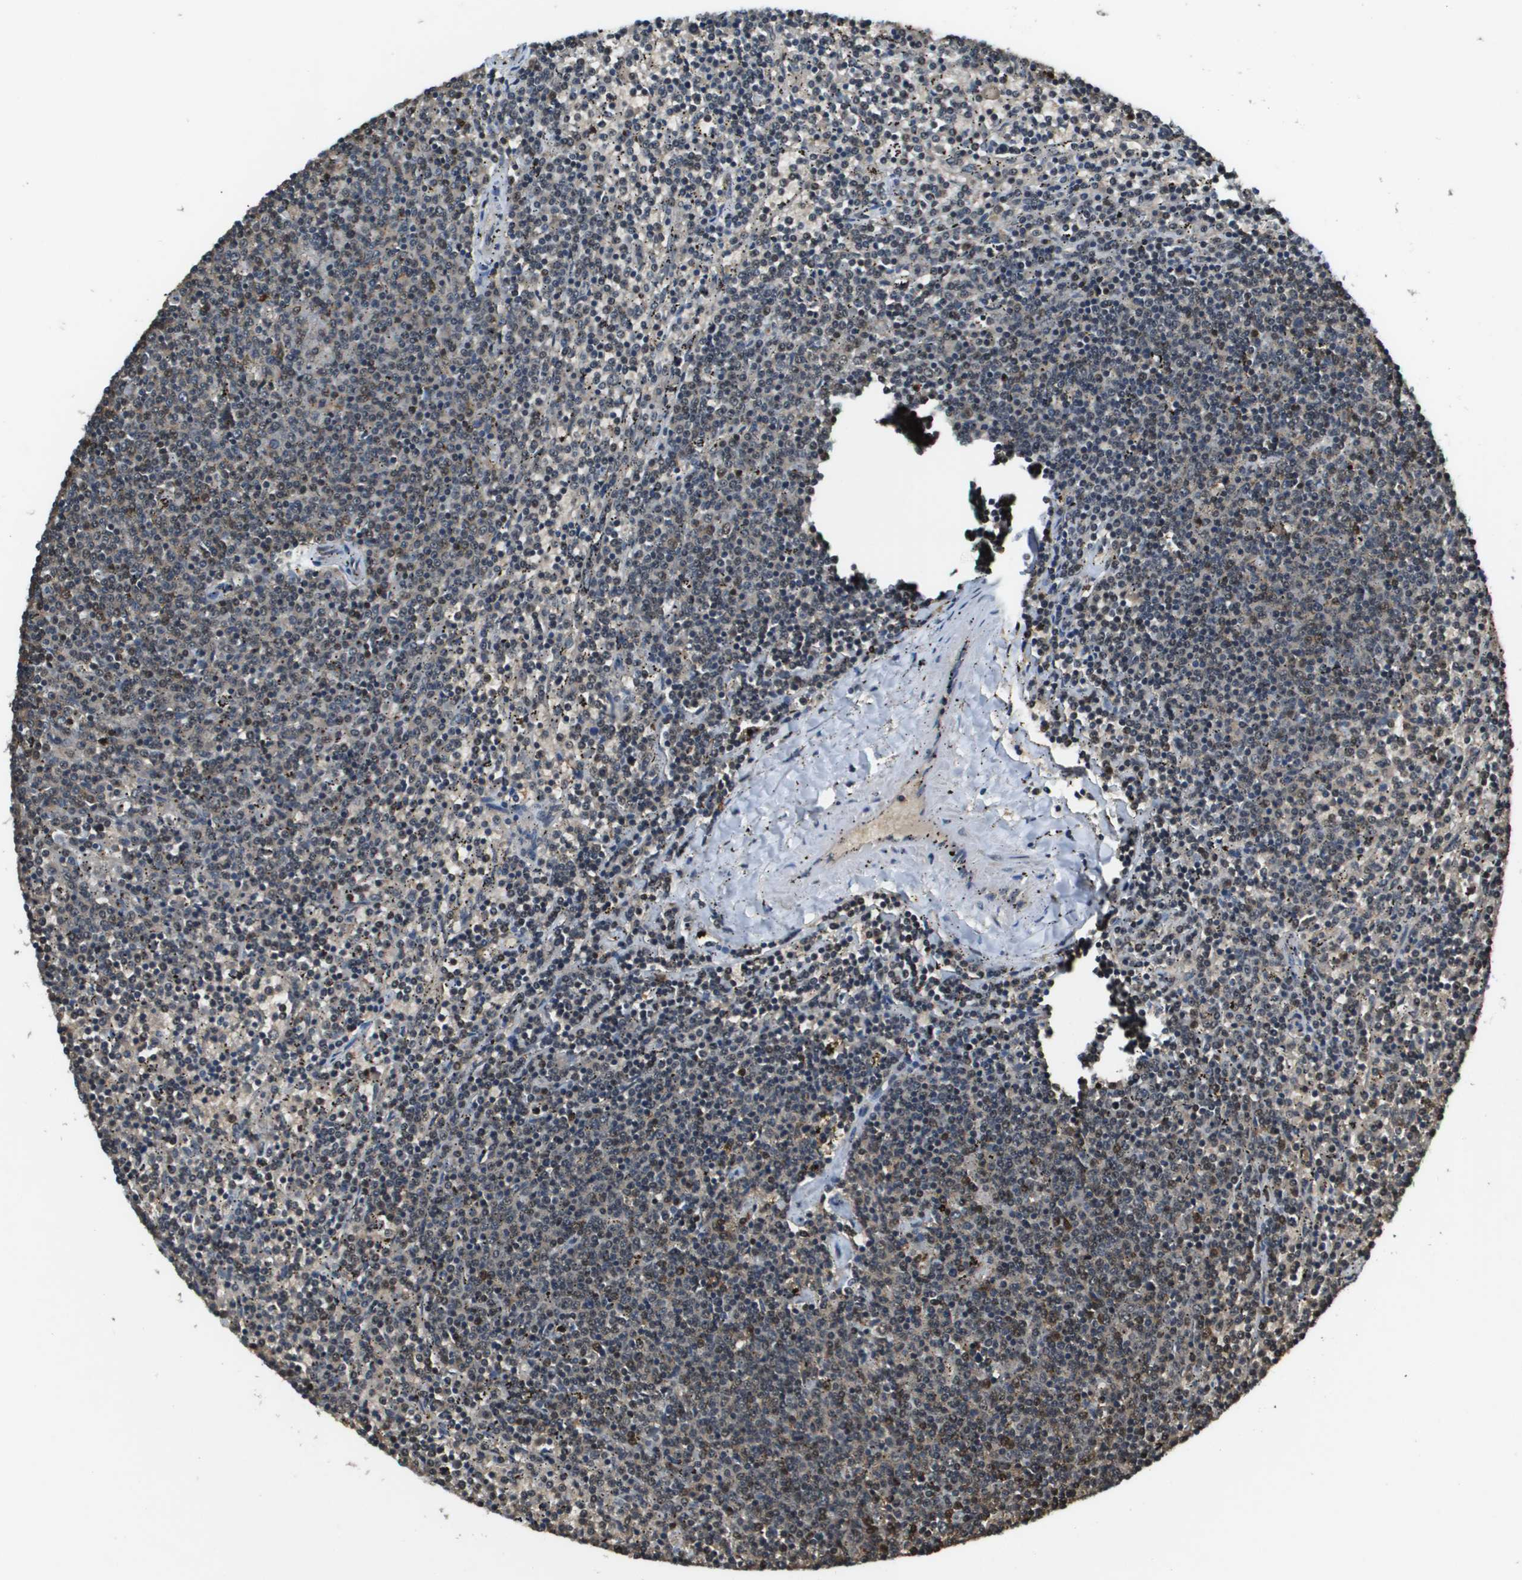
{"staining": {"intensity": "moderate", "quantity": "<25%", "location": "nuclear"}, "tissue": "lymphoma", "cell_type": "Tumor cells", "image_type": "cancer", "snomed": [{"axis": "morphology", "description": "Malignant lymphoma, non-Hodgkin's type, Low grade"}, {"axis": "topography", "description": "Spleen"}], "caption": "This histopathology image demonstrates low-grade malignant lymphoma, non-Hodgkin's type stained with IHC to label a protein in brown. The nuclear of tumor cells show moderate positivity for the protein. Nuclei are counter-stained blue.", "gene": "EP400", "patient": {"sex": "female", "age": 50}}